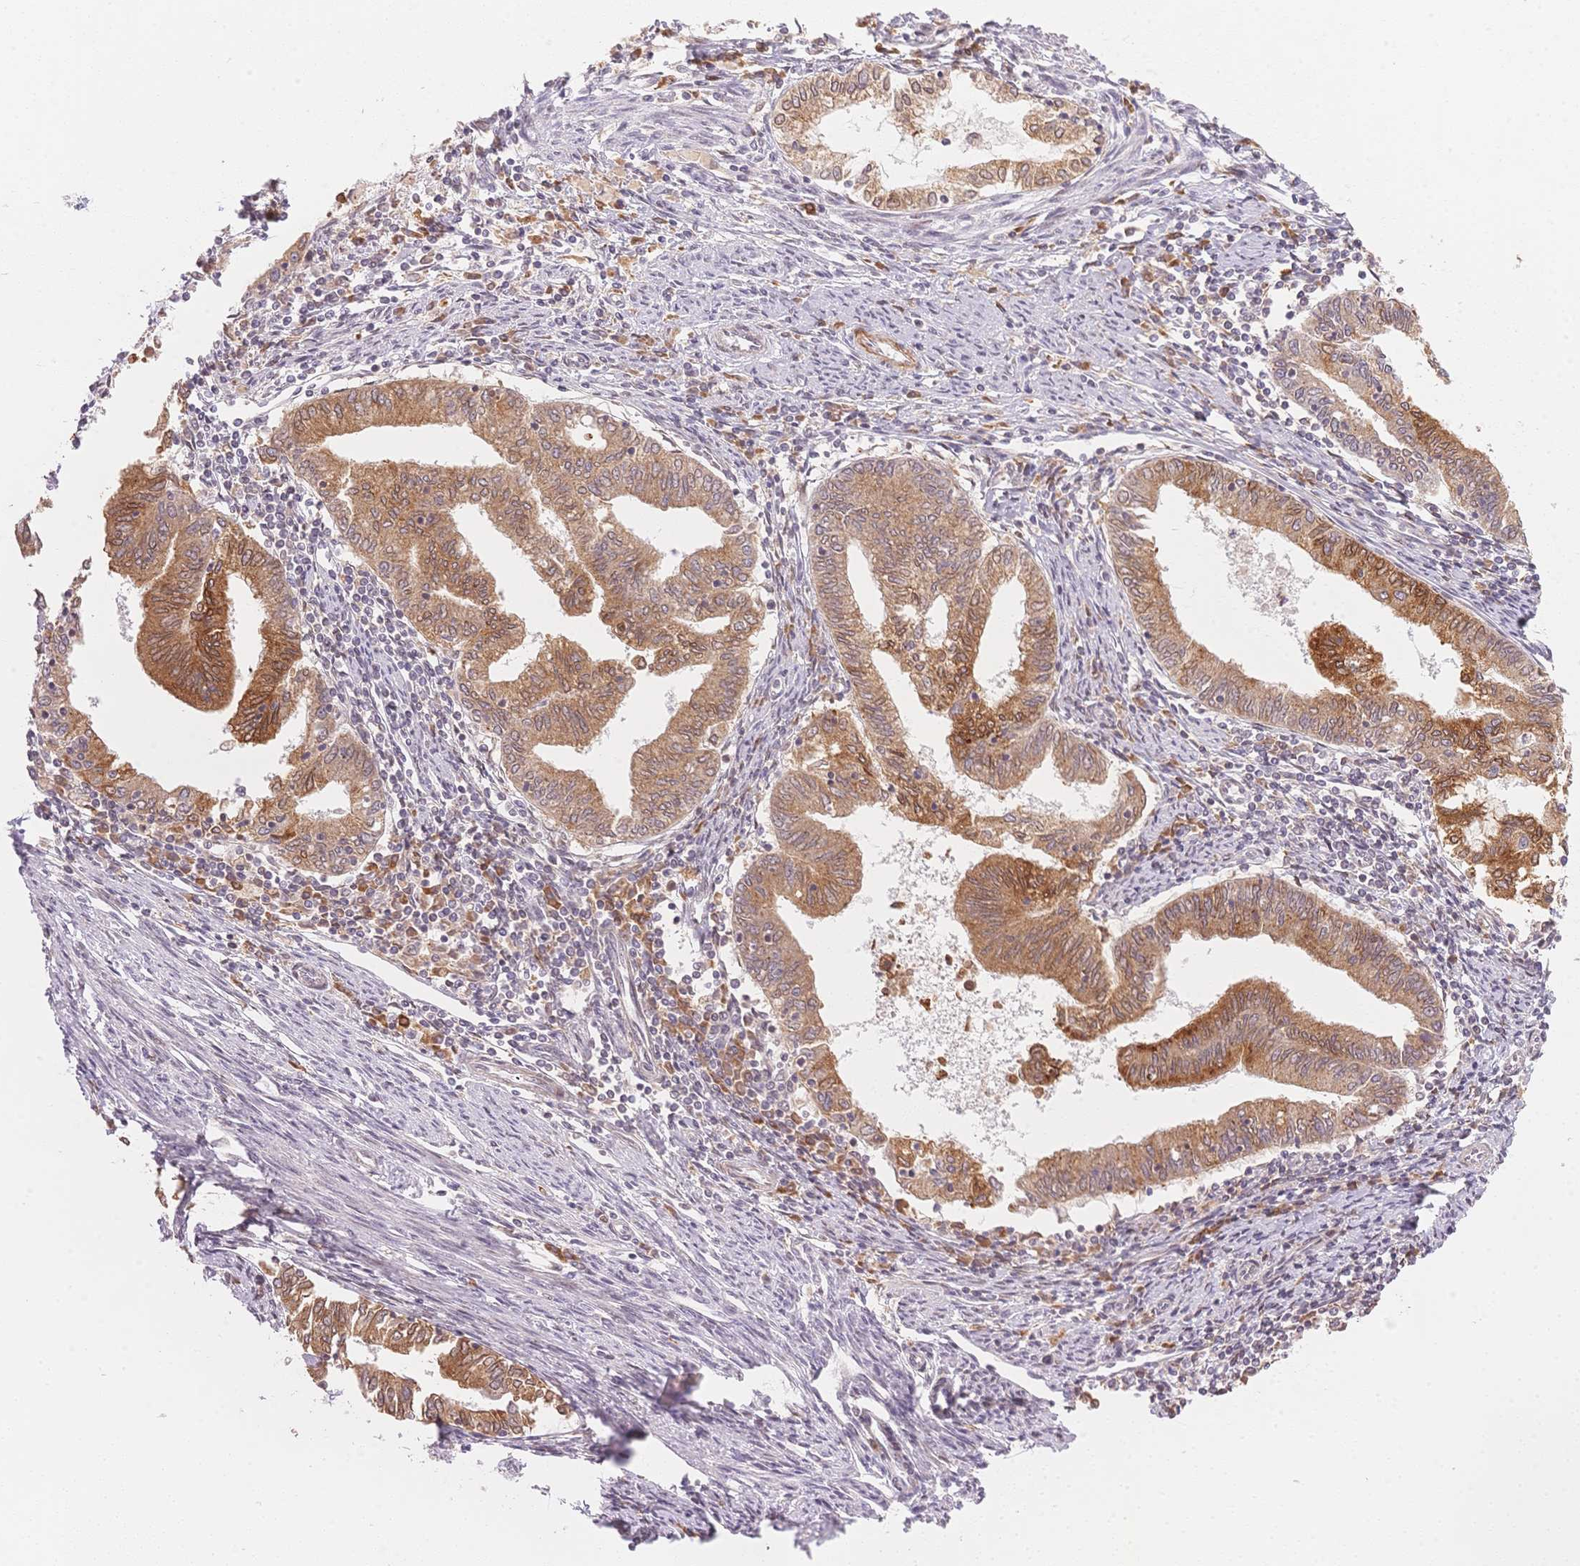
{"staining": {"intensity": "moderate", "quantity": ">75%", "location": "cytoplasmic/membranous"}, "tissue": "endometrial cancer", "cell_type": "Tumor cells", "image_type": "cancer", "snomed": [{"axis": "morphology", "description": "Adenocarcinoma, NOS"}, {"axis": "topography", "description": "Endometrium"}], "caption": "Endometrial adenocarcinoma stained for a protein exhibits moderate cytoplasmic/membranous positivity in tumor cells. The staining was performed using DAB, with brown indicating positive protein expression. Nuclei are stained blue with hematoxylin.", "gene": "STK39", "patient": {"sex": "female", "age": 79}}